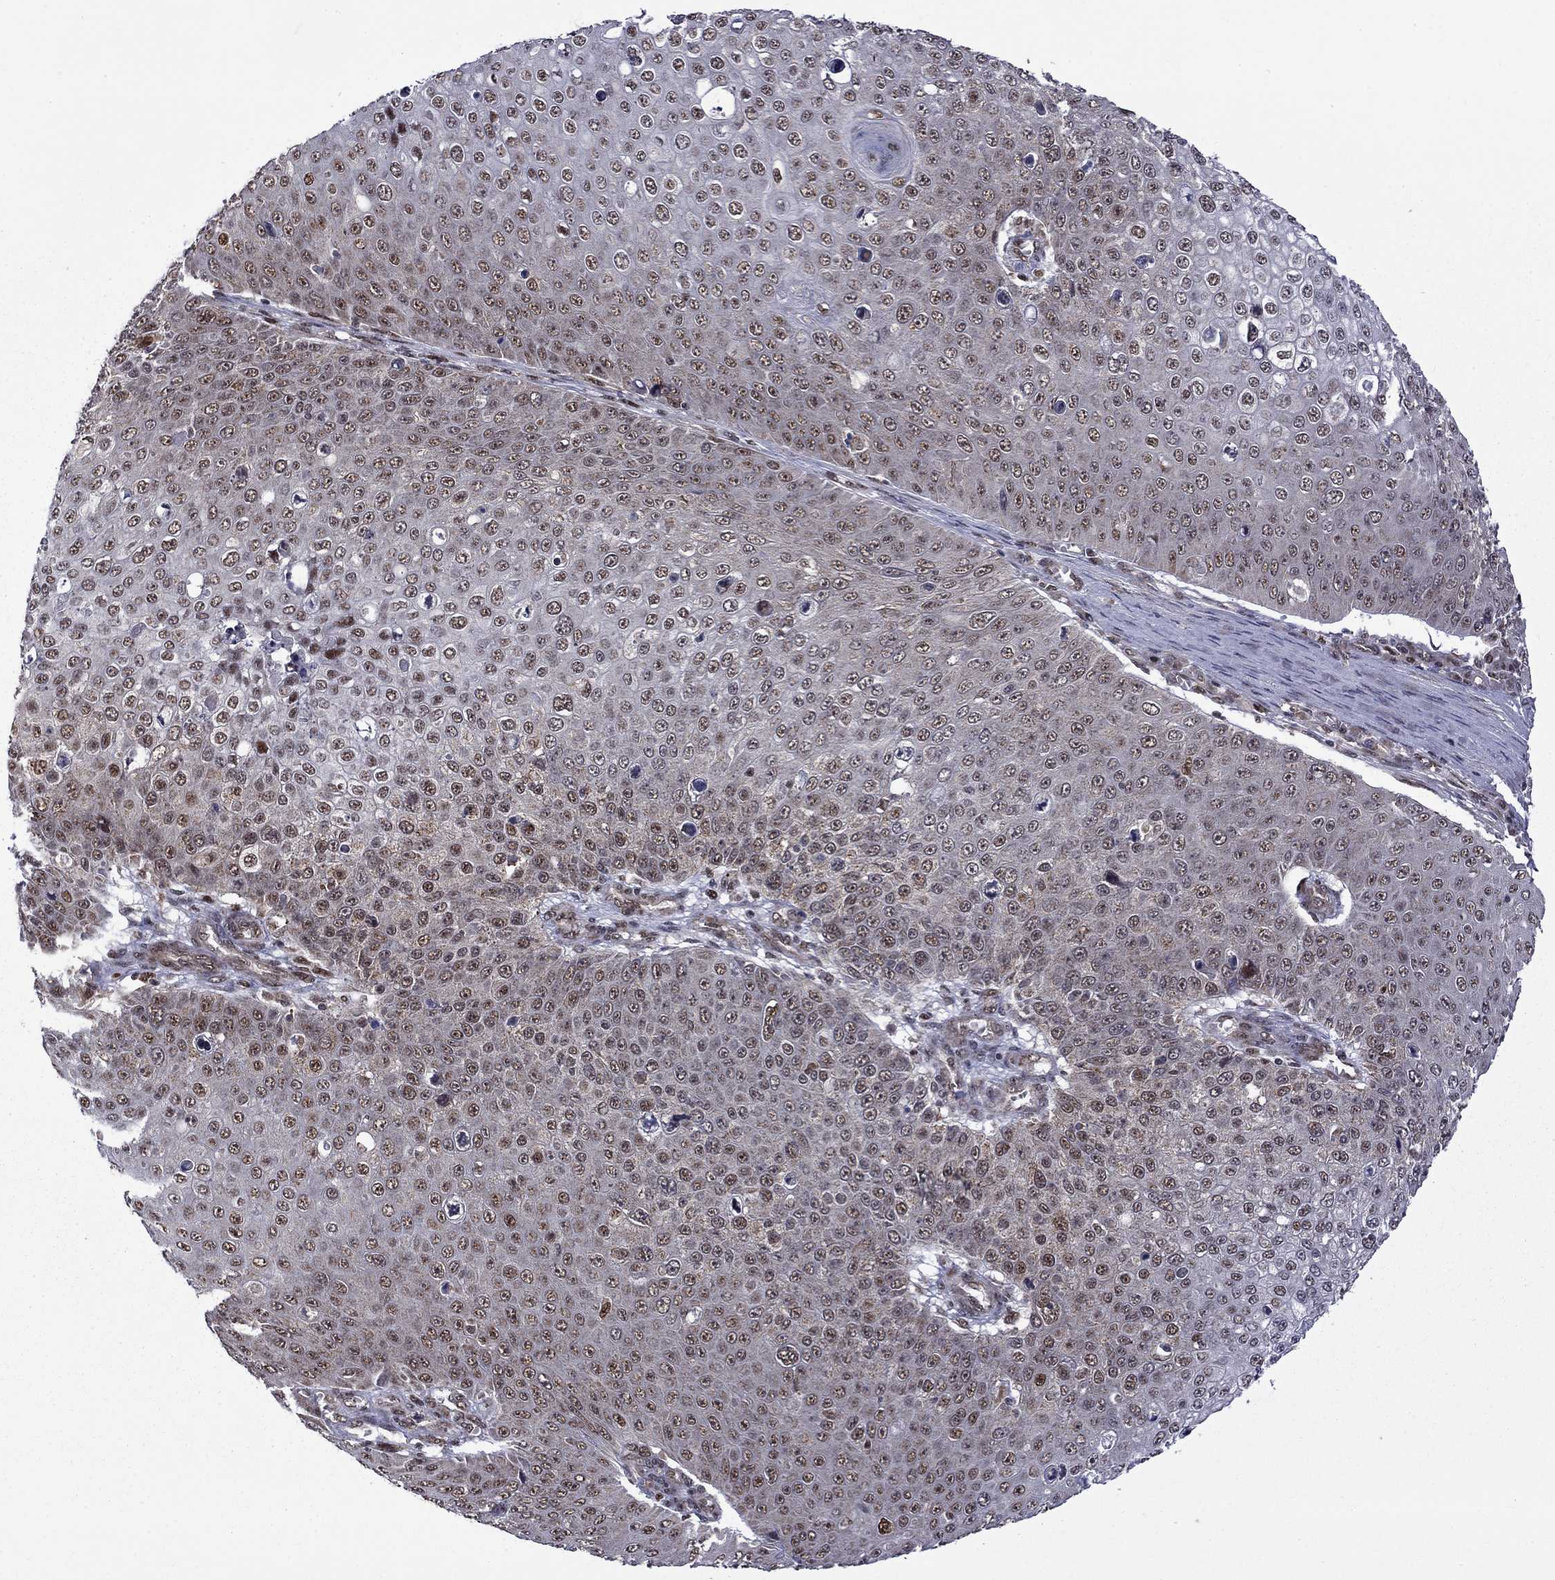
{"staining": {"intensity": "moderate", "quantity": "25%-75%", "location": "nuclear"}, "tissue": "skin cancer", "cell_type": "Tumor cells", "image_type": "cancer", "snomed": [{"axis": "morphology", "description": "Squamous cell carcinoma, NOS"}, {"axis": "topography", "description": "Skin"}], "caption": "Squamous cell carcinoma (skin) stained with a protein marker shows moderate staining in tumor cells.", "gene": "KPNA3", "patient": {"sex": "male", "age": 71}}